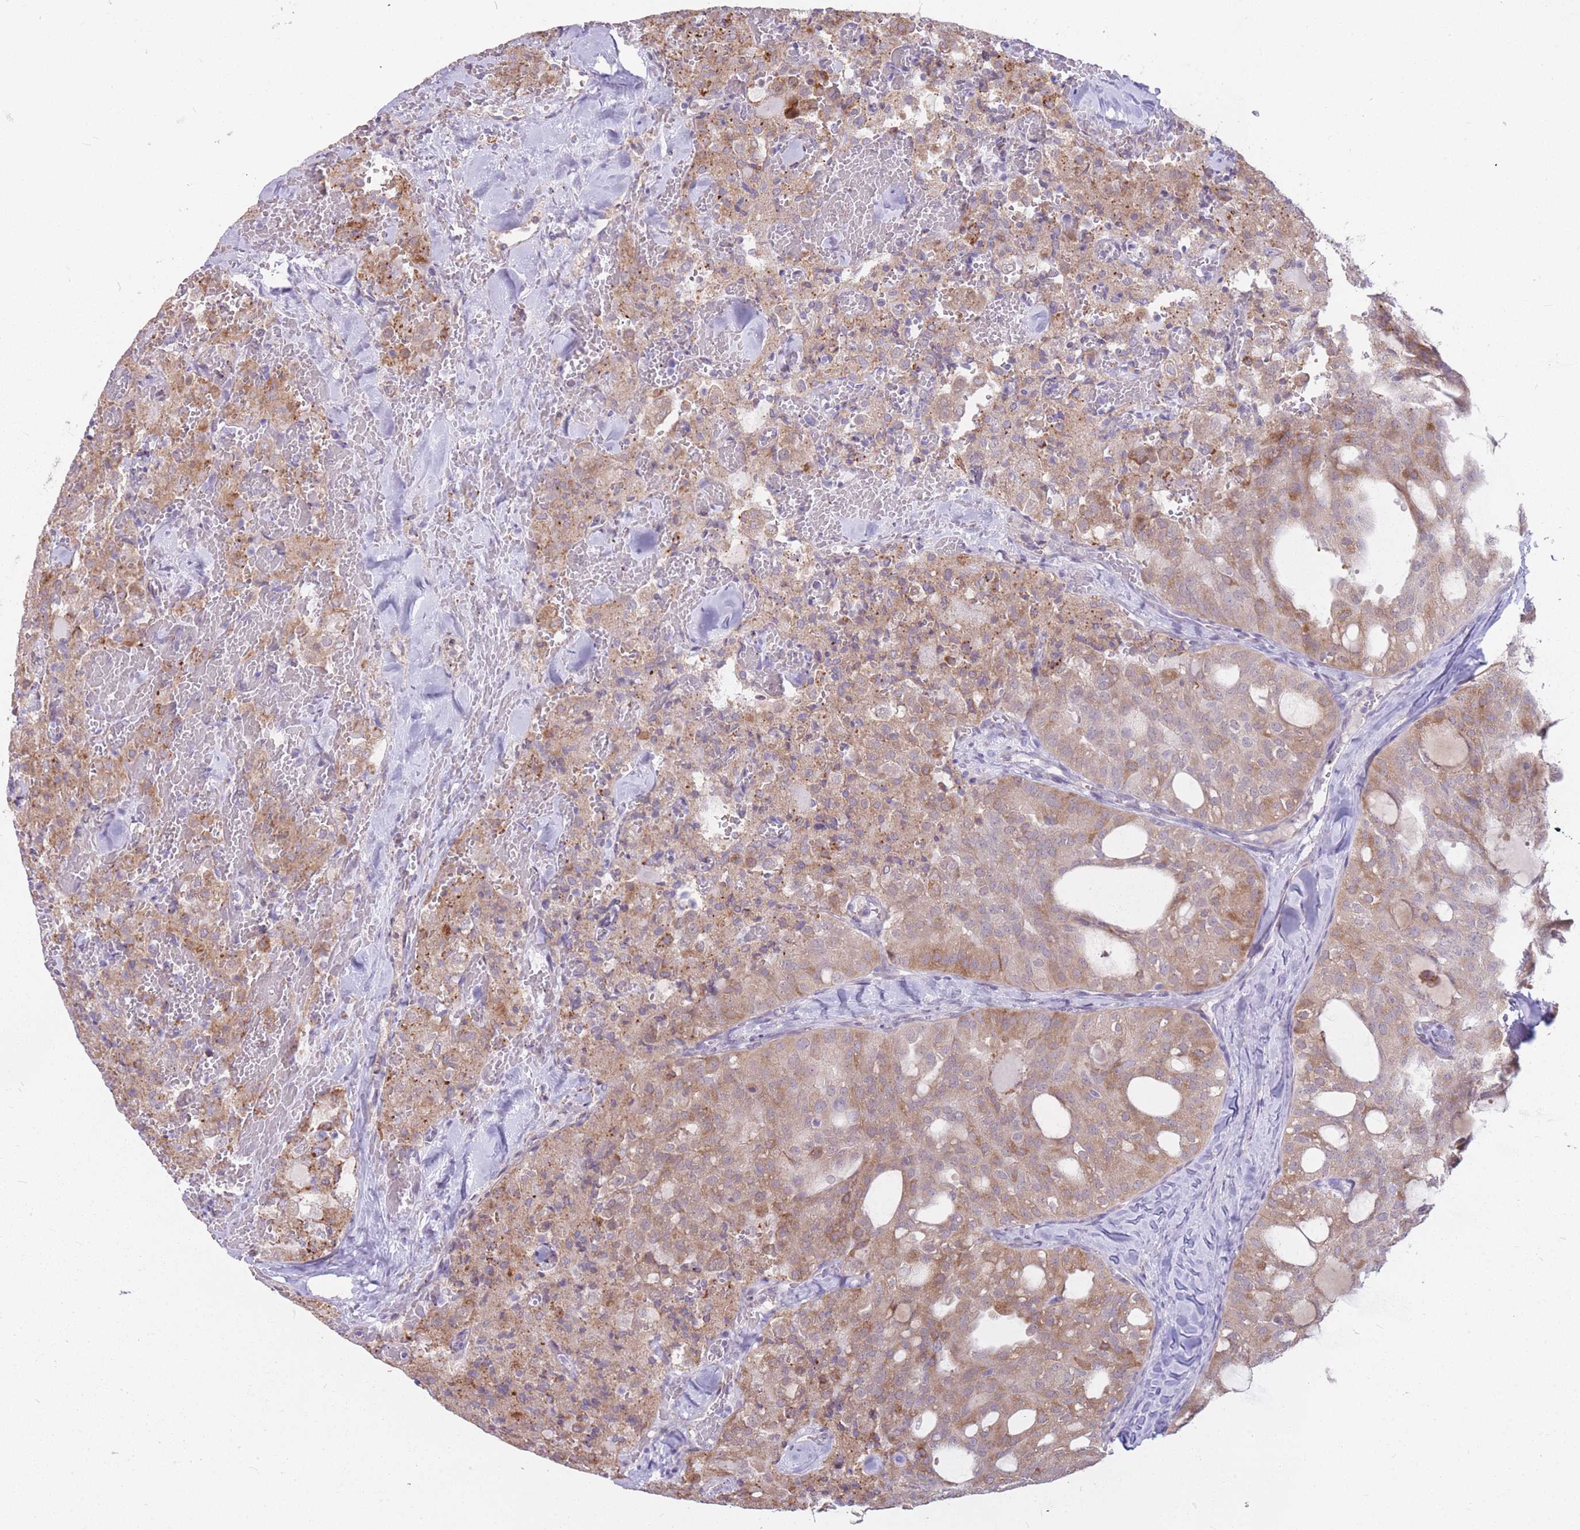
{"staining": {"intensity": "moderate", "quantity": "25%-75%", "location": "cytoplasmic/membranous"}, "tissue": "thyroid cancer", "cell_type": "Tumor cells", "image_type": "cancer", "snomed": [{"axis": "morphology", "description": "Follicular adenoma carcinoma, NOS"}, {"axis": "topography", "description": "Thyroid gland"}], "caption": "Moderate cytoplasmic/membranous staining is present in approximately 25%-75% of tumor cells in follicular adenoma carcinoma (thyroid). Ihc stains the protein of interest in brown and the nuclei are stained blue.", "gene": "TRAPPC5", "patient": {"sex": "male", "age": 75}}